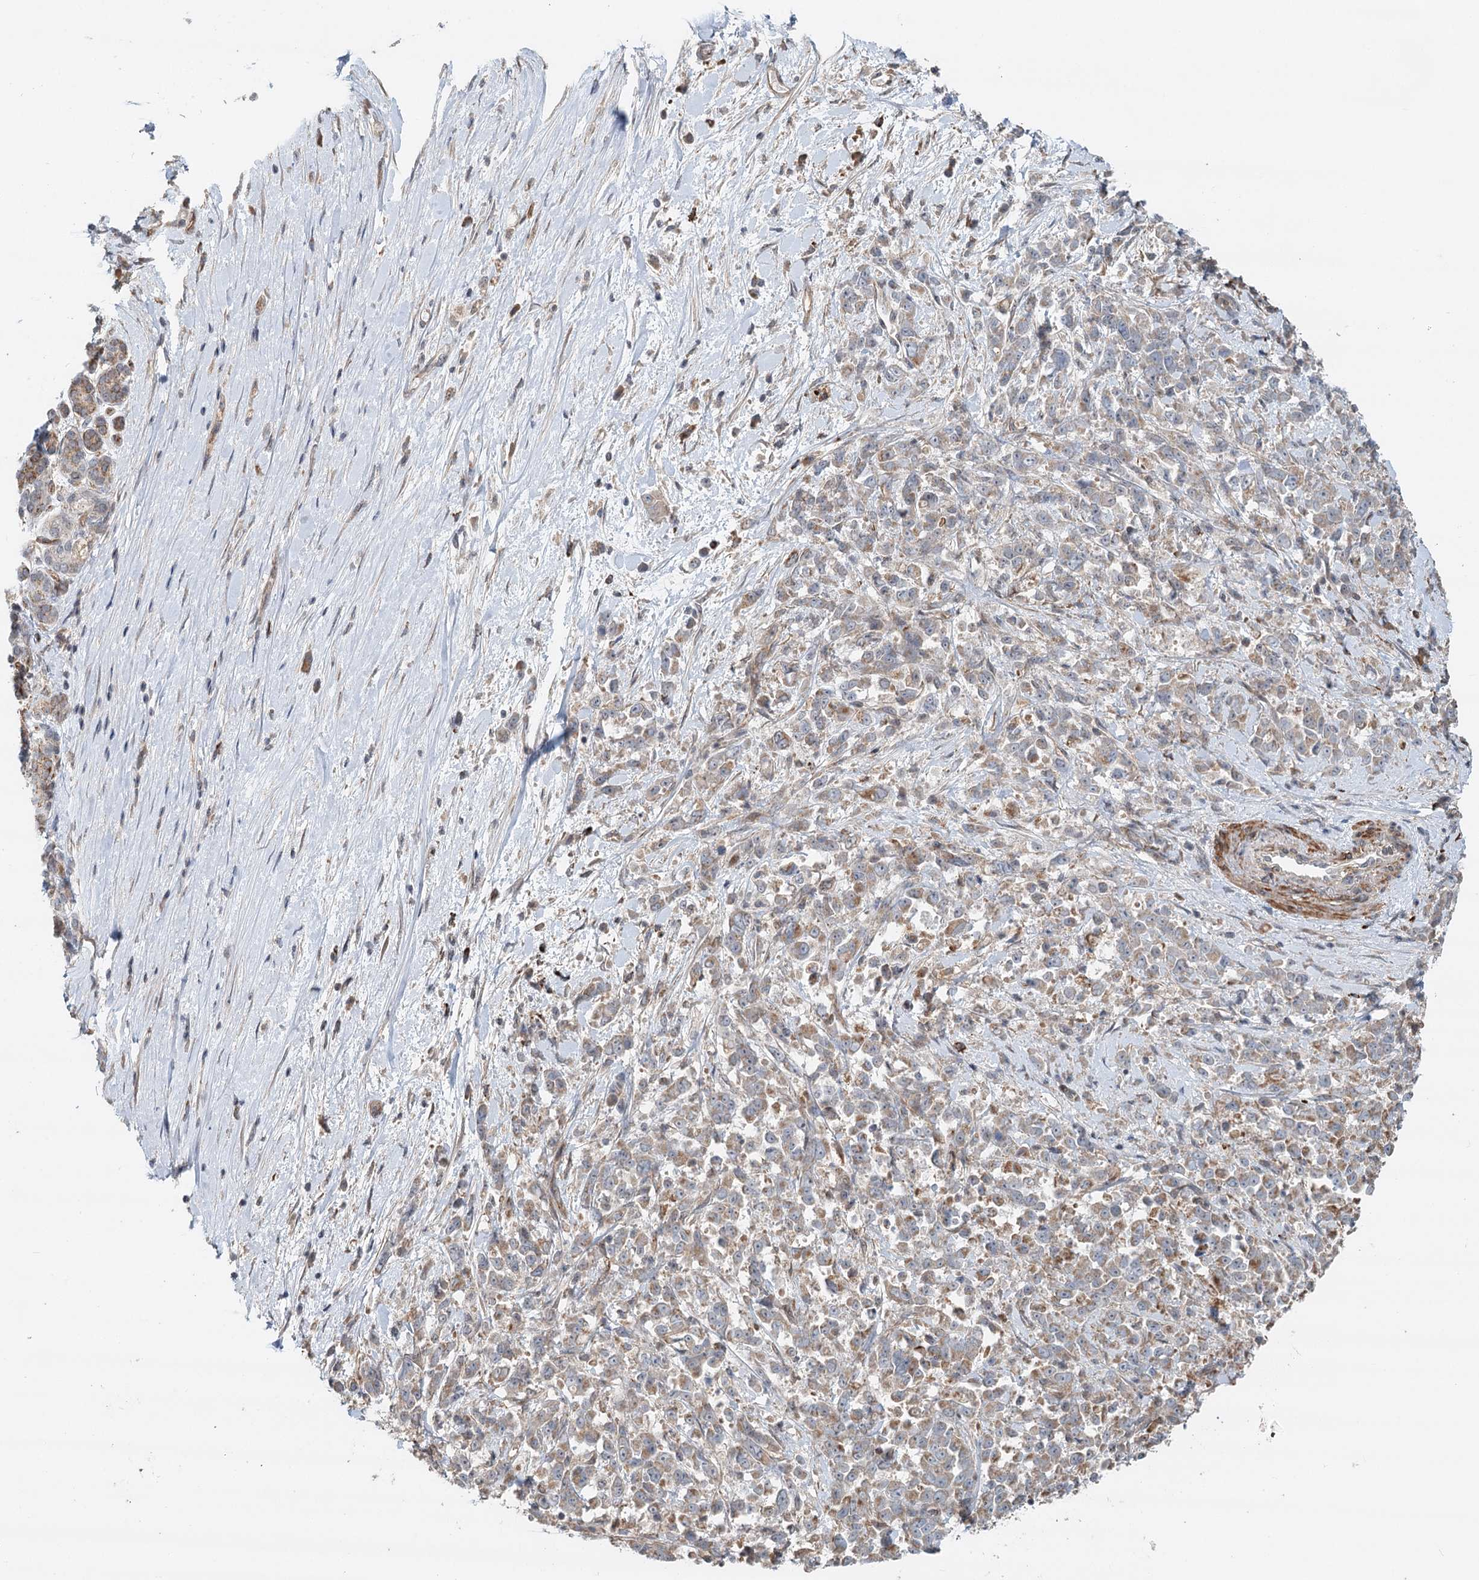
{"staining": {"intensity": "weak", "quantity": "25%-75%", "location": "cytoplasmic/membranous"}, "tissue": "pancreatic cancer", "cell_type": "Tumor cells", "image_type": "cancer", "snomed": [{"axis": "morphology", "description": "Normal tissue, NOS"}, {"axis": "morphology", "description": "Adenocarcinoma, NOS"}, {"axis": "topography", "description": "Pancreas"}], "caption": "Pancreatic cancer (adenocarcinoma) stained with a brown dye displays weak cytoplasmic/membranous positive staining in about 25%-75% of tumor cells.", "gene": "RNF111", "patient": {"sex": "female", "age": 64}}